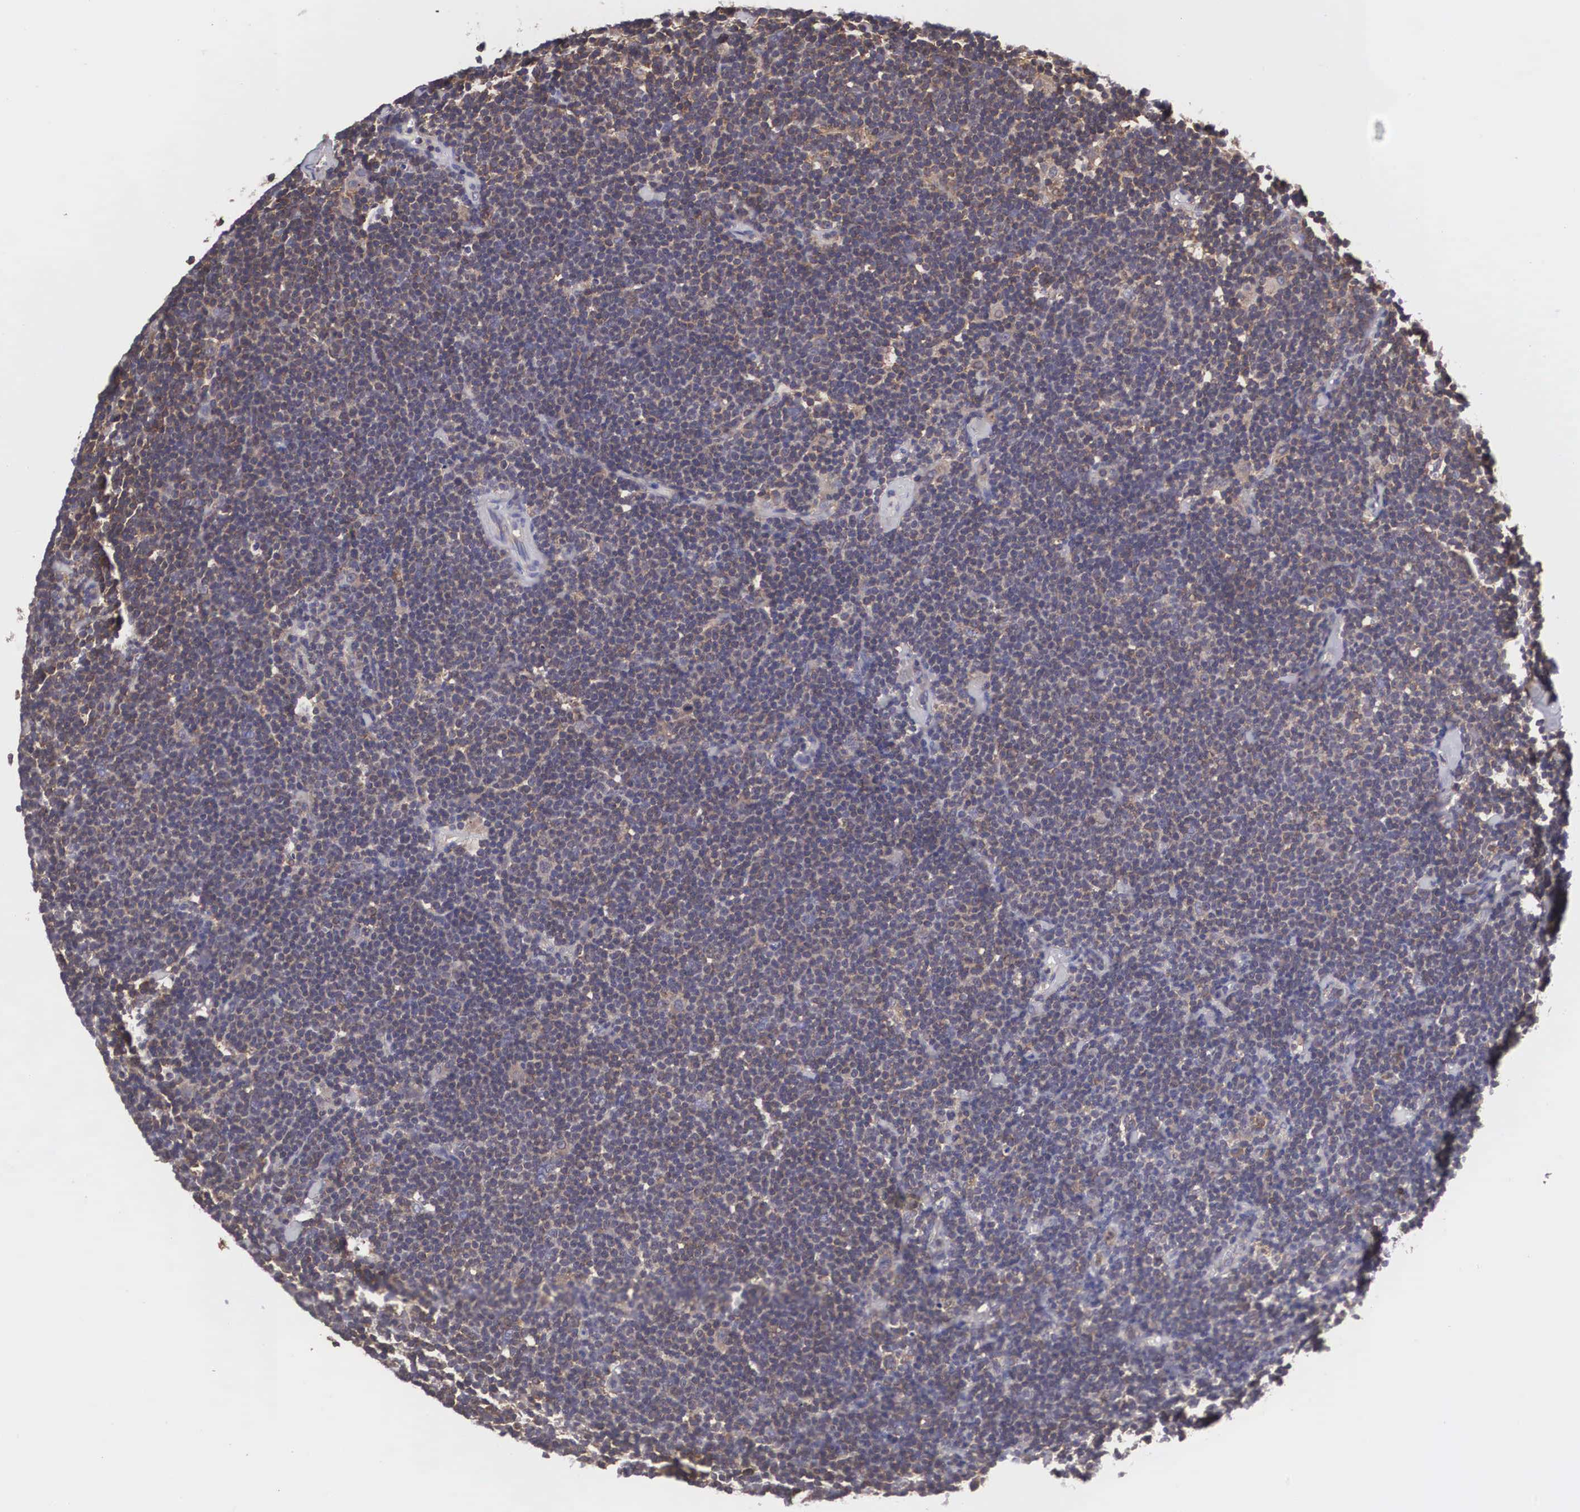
{"staining": {"intensity": "weak", "quantity": "<25%", "location": "cytoplasmic/membranous"}, "tissue": "lymphoma", "cell_type": "Tumor cells", "image_type": "cancer", "snomed": [{"axis": "morphology", "description": "Malignant lymphoma, non-Hodgkin's type, Low grade"}, {"axis": "topography", "description": "Lymph node"}], "caption": "Image shows no protein positivity in tumor cells of malignant lymphoma, non-Hodgkin's type (low-grade) tissue.", "gene": "GRIPAP1", "patient": {"sex": "male", "age": 65}}